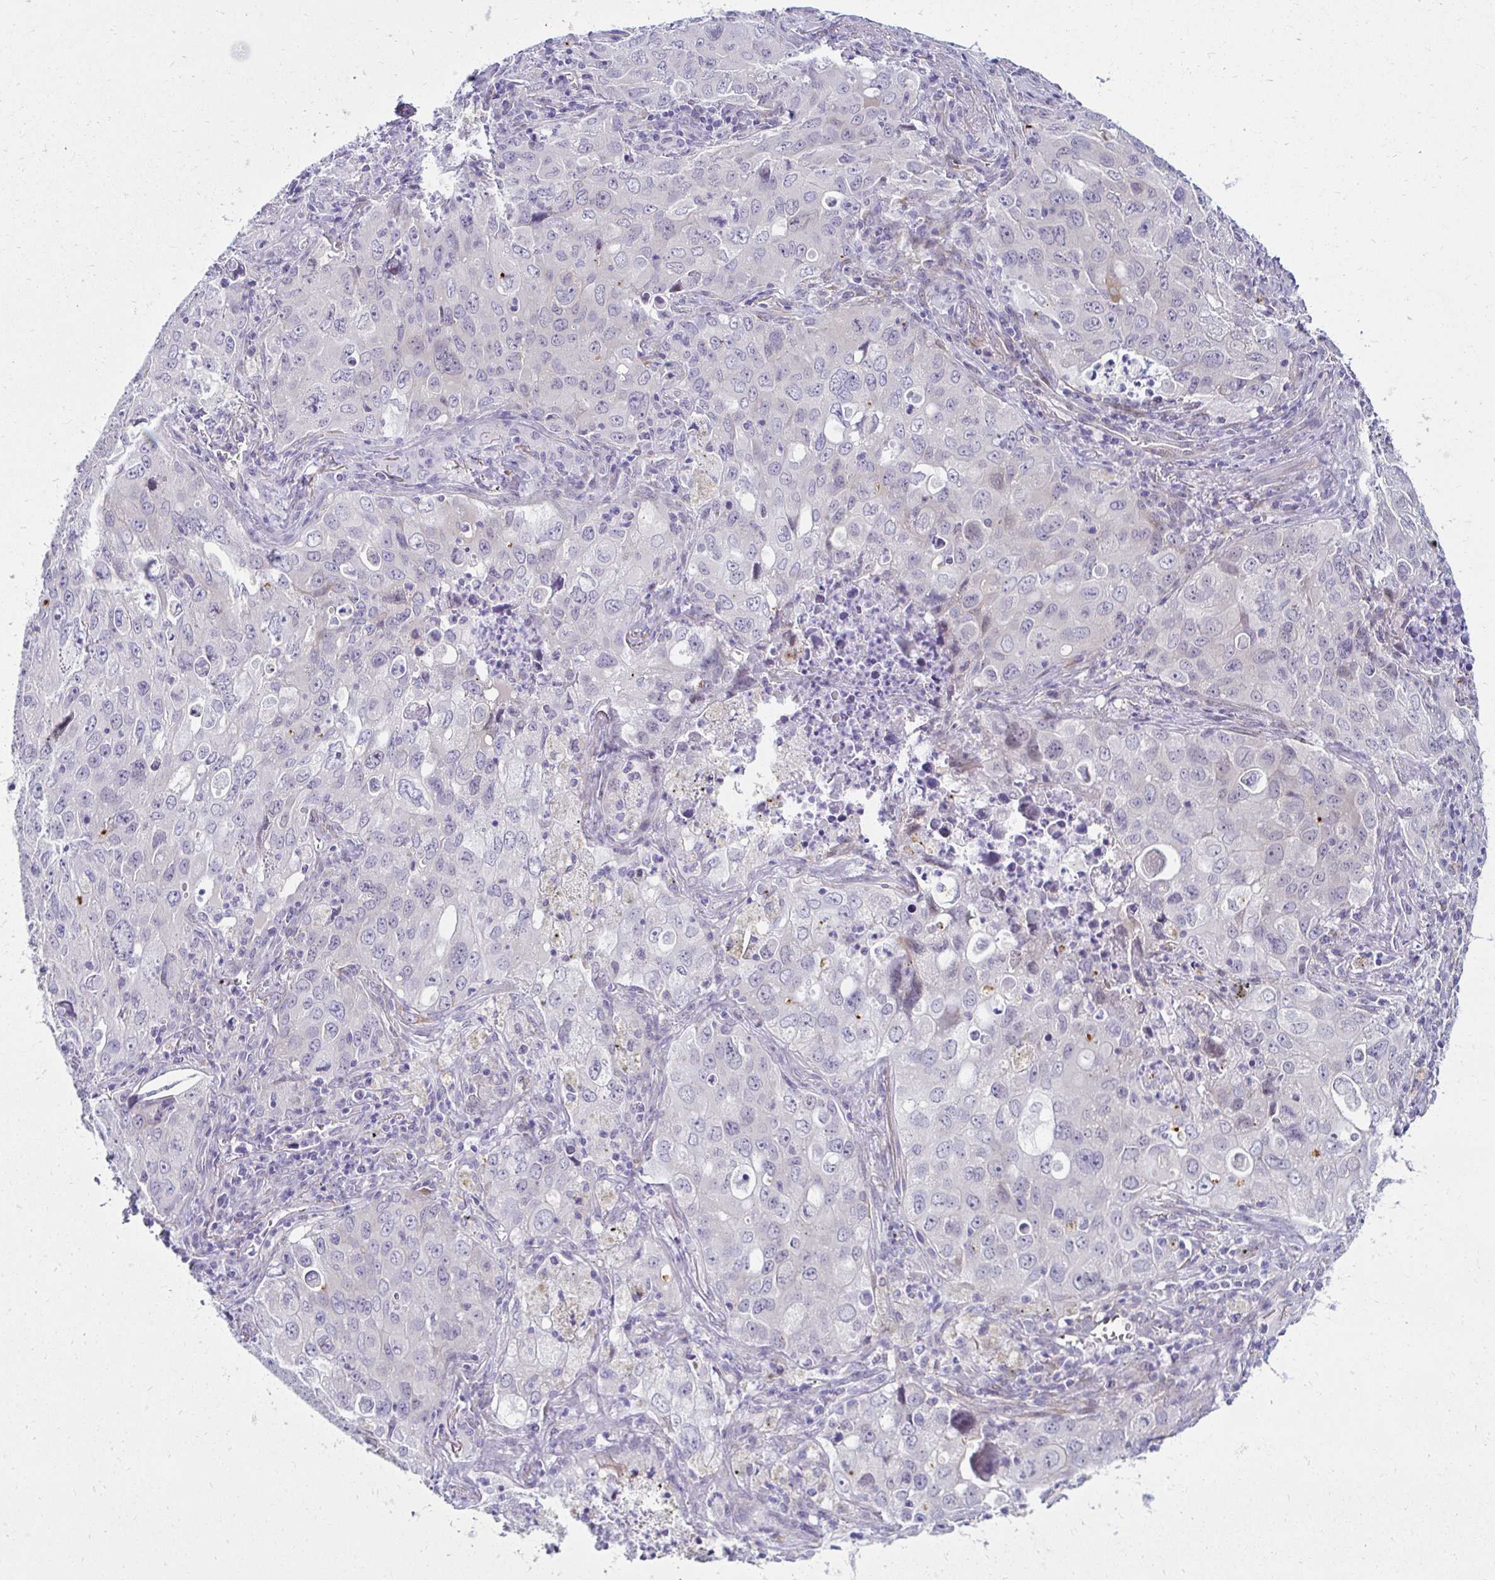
{"staining": {"intensity": "negative", "quantity": "none", "location": "none"}, "tissue": "lung cancer", "cell_type": "Tumor cells", "image_type": "cancer", "snomed": [{"axis": "morphology", "description": "Adenocarcinoma, NOS"}, {"axis": "morphology", "description": "Adenocarcinoma, metastatic, NOS"}, {"axis": "topography", "description": "Lymph node"}, {"axis": "topography", "description": "Lung"}], "caption": "High magnification brightfield microscopy of lung adenocarcinoma stained with DAB (3,3'-diaminobenzidine) (brown) and counterstained with hematoxylin (blue): tumor cells show no significant expression. (DAB IHC with hematoxylin counter stain).", "gene": "ANKRD62", "patient": {"sex": "female", "age": 42}}